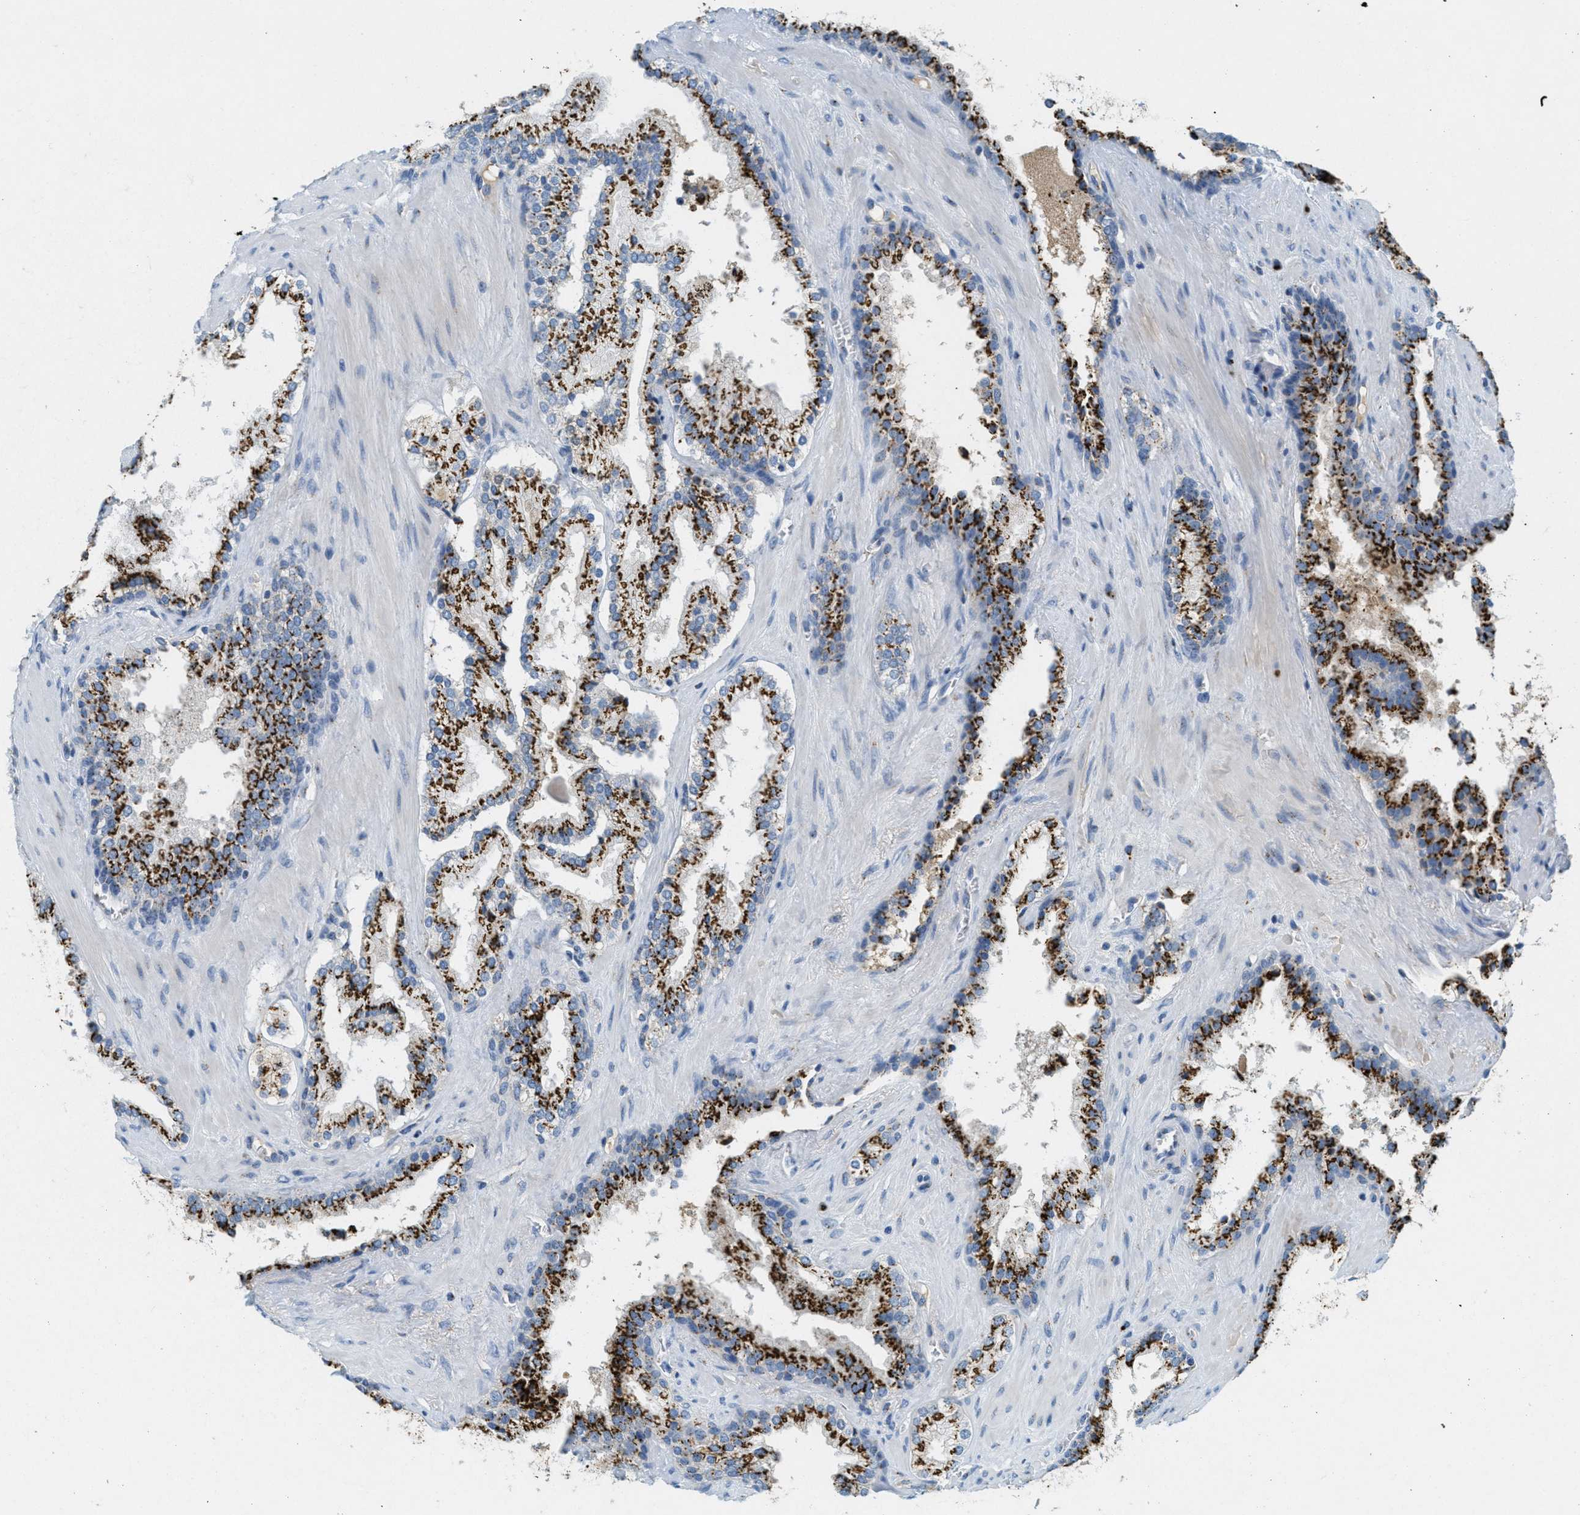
{"staining": {"intensity": "strong", "quantity": ">75%", "location": "cytoplasmic/membranous"}, "tissue": "prostate cancer", "cell_type": "Tumor cells", "image_type": "cancer", "snomed": [{"axis": "morphology", "description": "Adenocarcinoma, High grade"}, {"axis": "topography", "description": "Prostate"}], "caption": "The histopathology image displays immunohistochemical staining of prostate cancer (adenocarcinoma (high-grade)). There is strong cytoplasmic/membranous positivity is appreciated in about >75% of tumor cells.", "gene": "ENTPD4", "patient": {"sex": "male", "age": 71}}